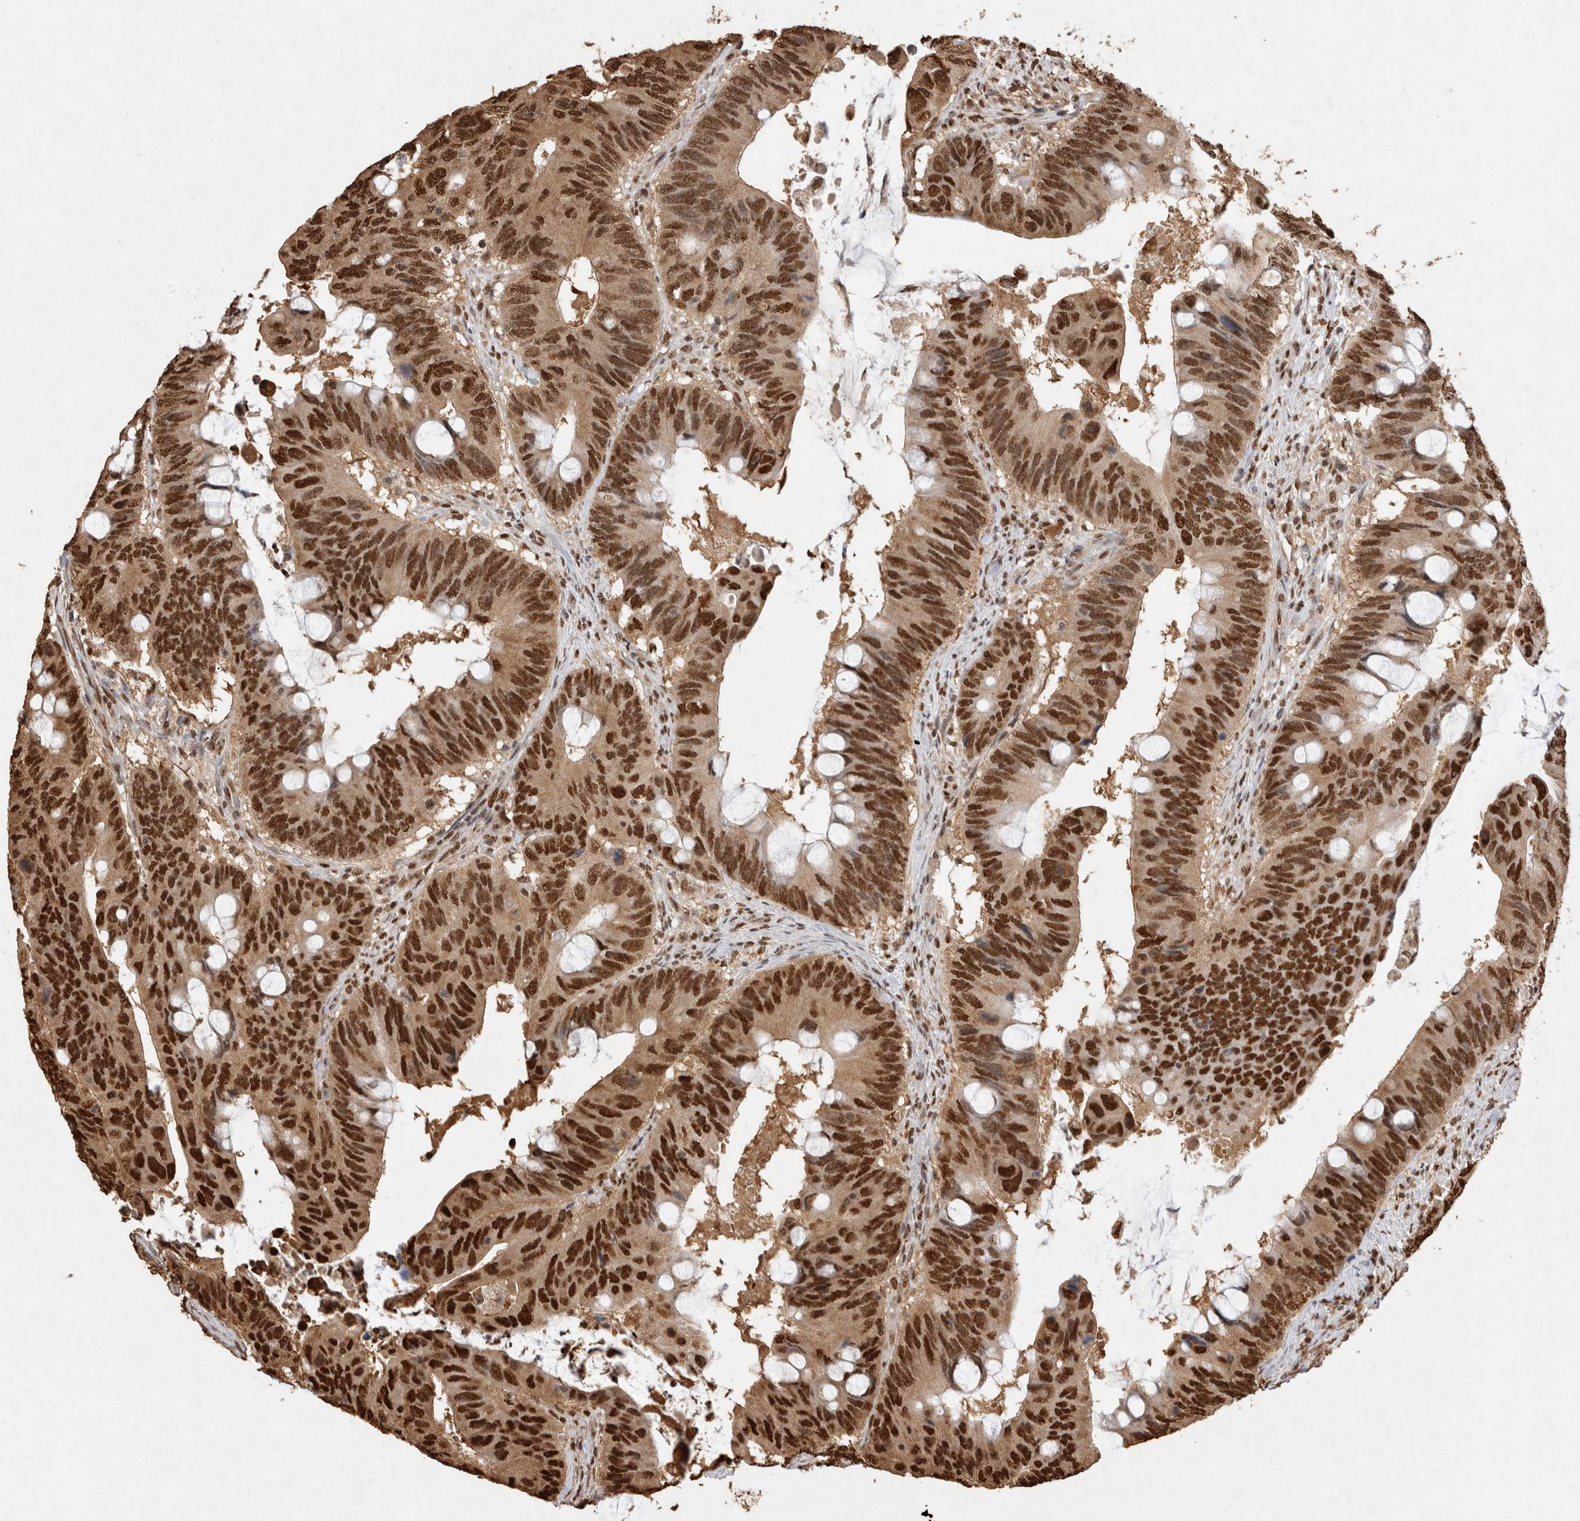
{"staining": {"intensity": "strong", "quantity": ">75%", "location": "nuclear"}, "tissue": "colorectal cancer", "cell_type": "Tumor cells", "image_type": "cancer", "snomed": [{"axis": "morphology", "description": "Adenocarcinoma, NOS"}, {"axis": "topography", "description": "Colon"}], "caption": "Brown immunohistochemical staining in colorectal adenocarcinoma reveals strong nuclear staining in about >75% of tumor cells.", "gene": "HDGF", "patient": {"sex": "male", "age": 71}}